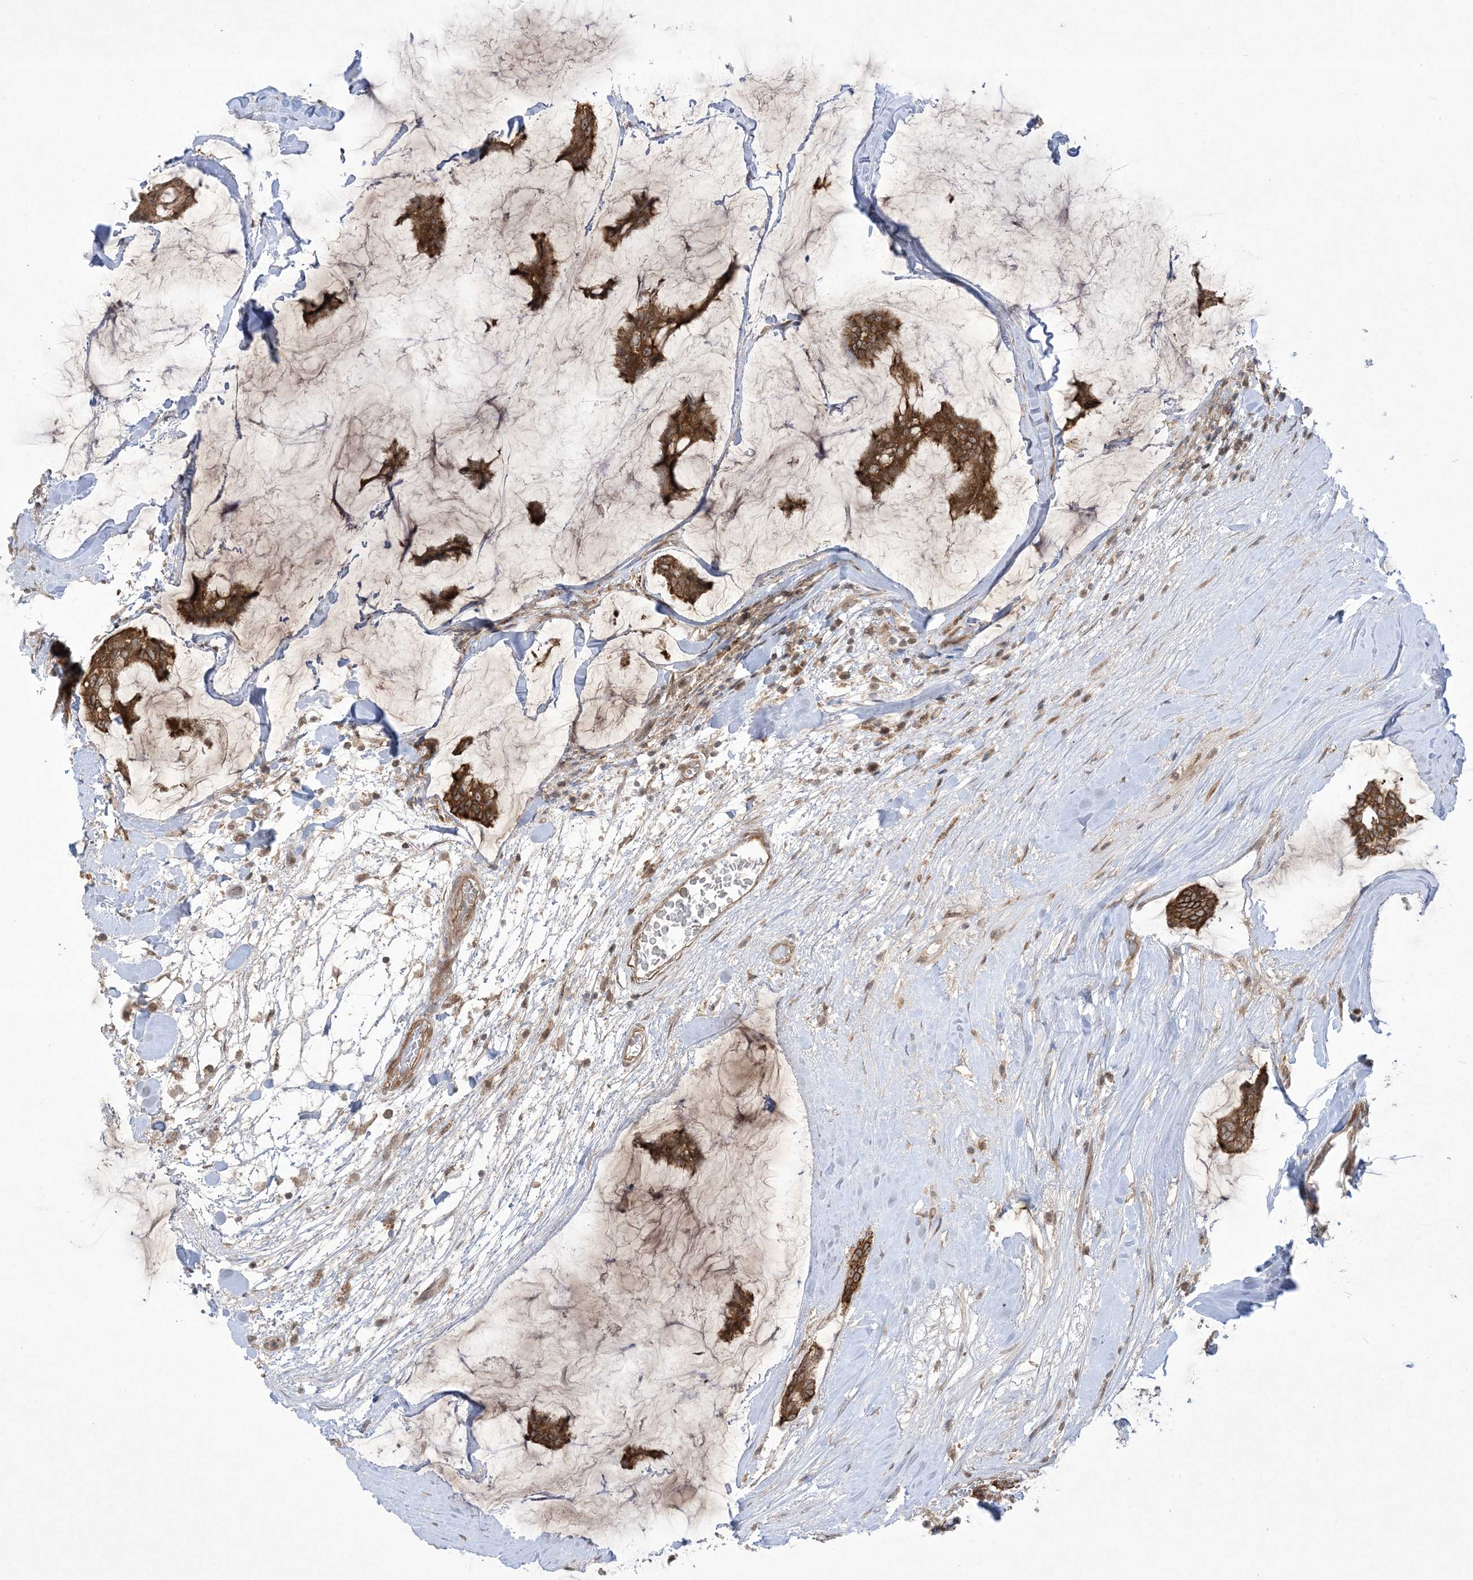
{"staining": {"intensity": "strong", "quantity": ">75%", "location": "cytoplasmic/membranous,nuclear"}, "tissue": "breast cancer", "cell_type": "Tumor cells", "image_type": "cancer", "snomed": [{"axis": "morphology", "description": "Duct carcinoma"}, {"axis": "topography", "description": "Breast"}], "caption": "The immunohistochemical stain shows strong cytoplasmic/membranous and nuclear staining in tumor cells of infiltrating ductal carcinoma (breast) tissue.", "gene": "SOGA3", "patient": {"sex": "female", "age": 93}}